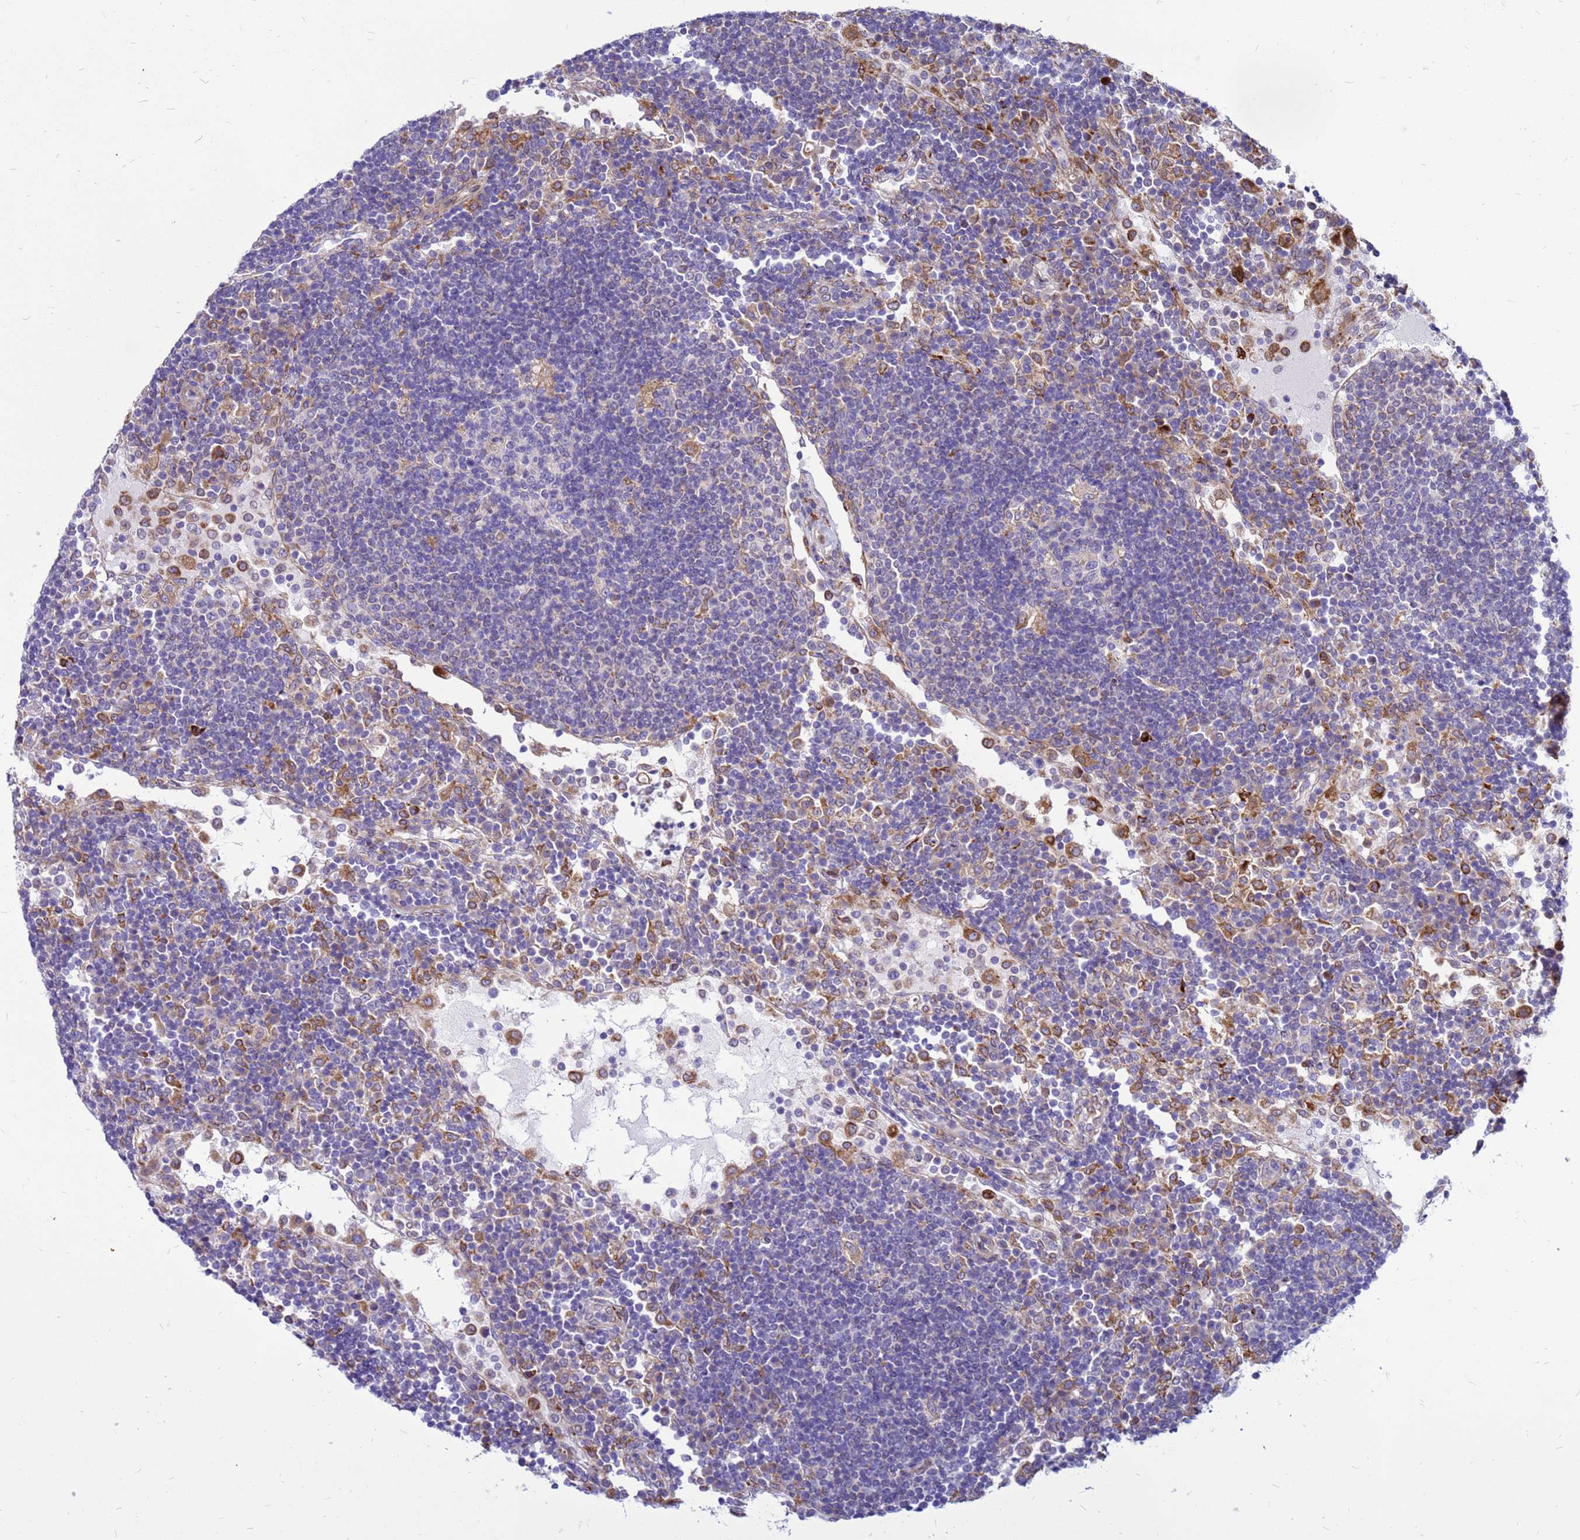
{"staining": {"intensity": "negative", "quantity": "none", "location": "none"}, "tissue": "lymph node", "cell_type": "Germinal center cells", "image_type": "normal", "snomed": [{"axis": "morphology", "description": "Normal tissue, NOS"}, {"axis": "topography", "description": "Lymph node"}], "caption": "Immunohistochemistry micrograph of unremarkable lymph node: human lymph node stained with DAB shows no significant protein positivity in germinal center cells.", "gene": "FHIP1A", "patient": {"sex": "female", "age": 53}}